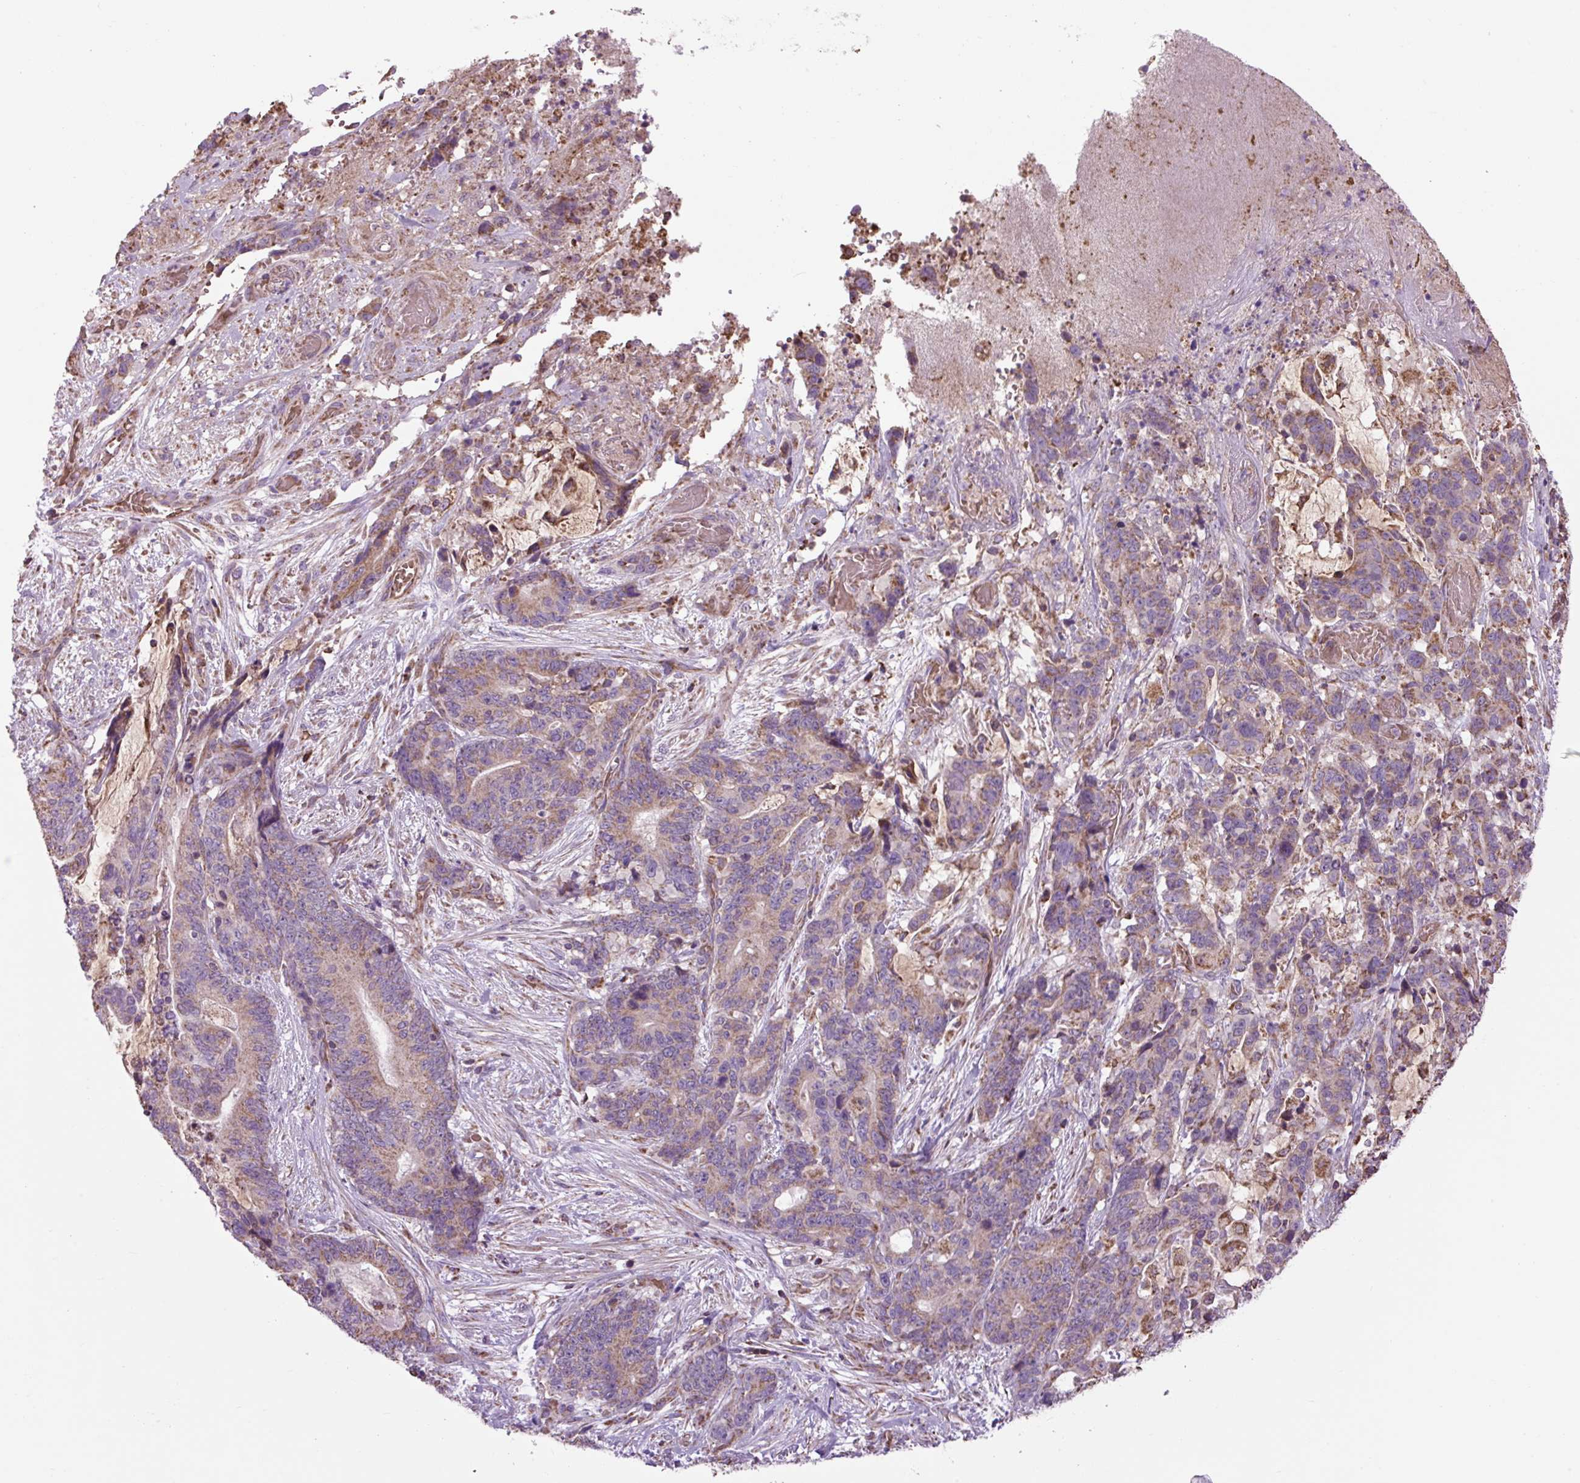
{"staining": {"intensity": "weak", "quantity": "25%-75%", "location": "cytoplasmic/membranous"}, "tissue": "stomach cancer", "cell_type": "Tumor cells", "image_type": "cancer", "snomed": [{"axis": "morphology", "description": "Normal tissue, NOS"}, {"axis": "morphology", "description": "Adenocarcinoma, NOS"}, {"axis": "topography", "description": "Stomach"}], "caption": "Immunohistochemistry staining of stomach adenocarcinoma, which demonstrates low levels of weak cytoplasmic/membranous positivity in approximately 25%-75% of tumor cells indicating weak cytoplasmic/membranous protein staining. The staining was performed using DAB (brown) for protein detection and nuclei were counterstained in hematoxylin (blue).", "gene": "PLCG1", "patient": {"sex": "female", "age": 64}}